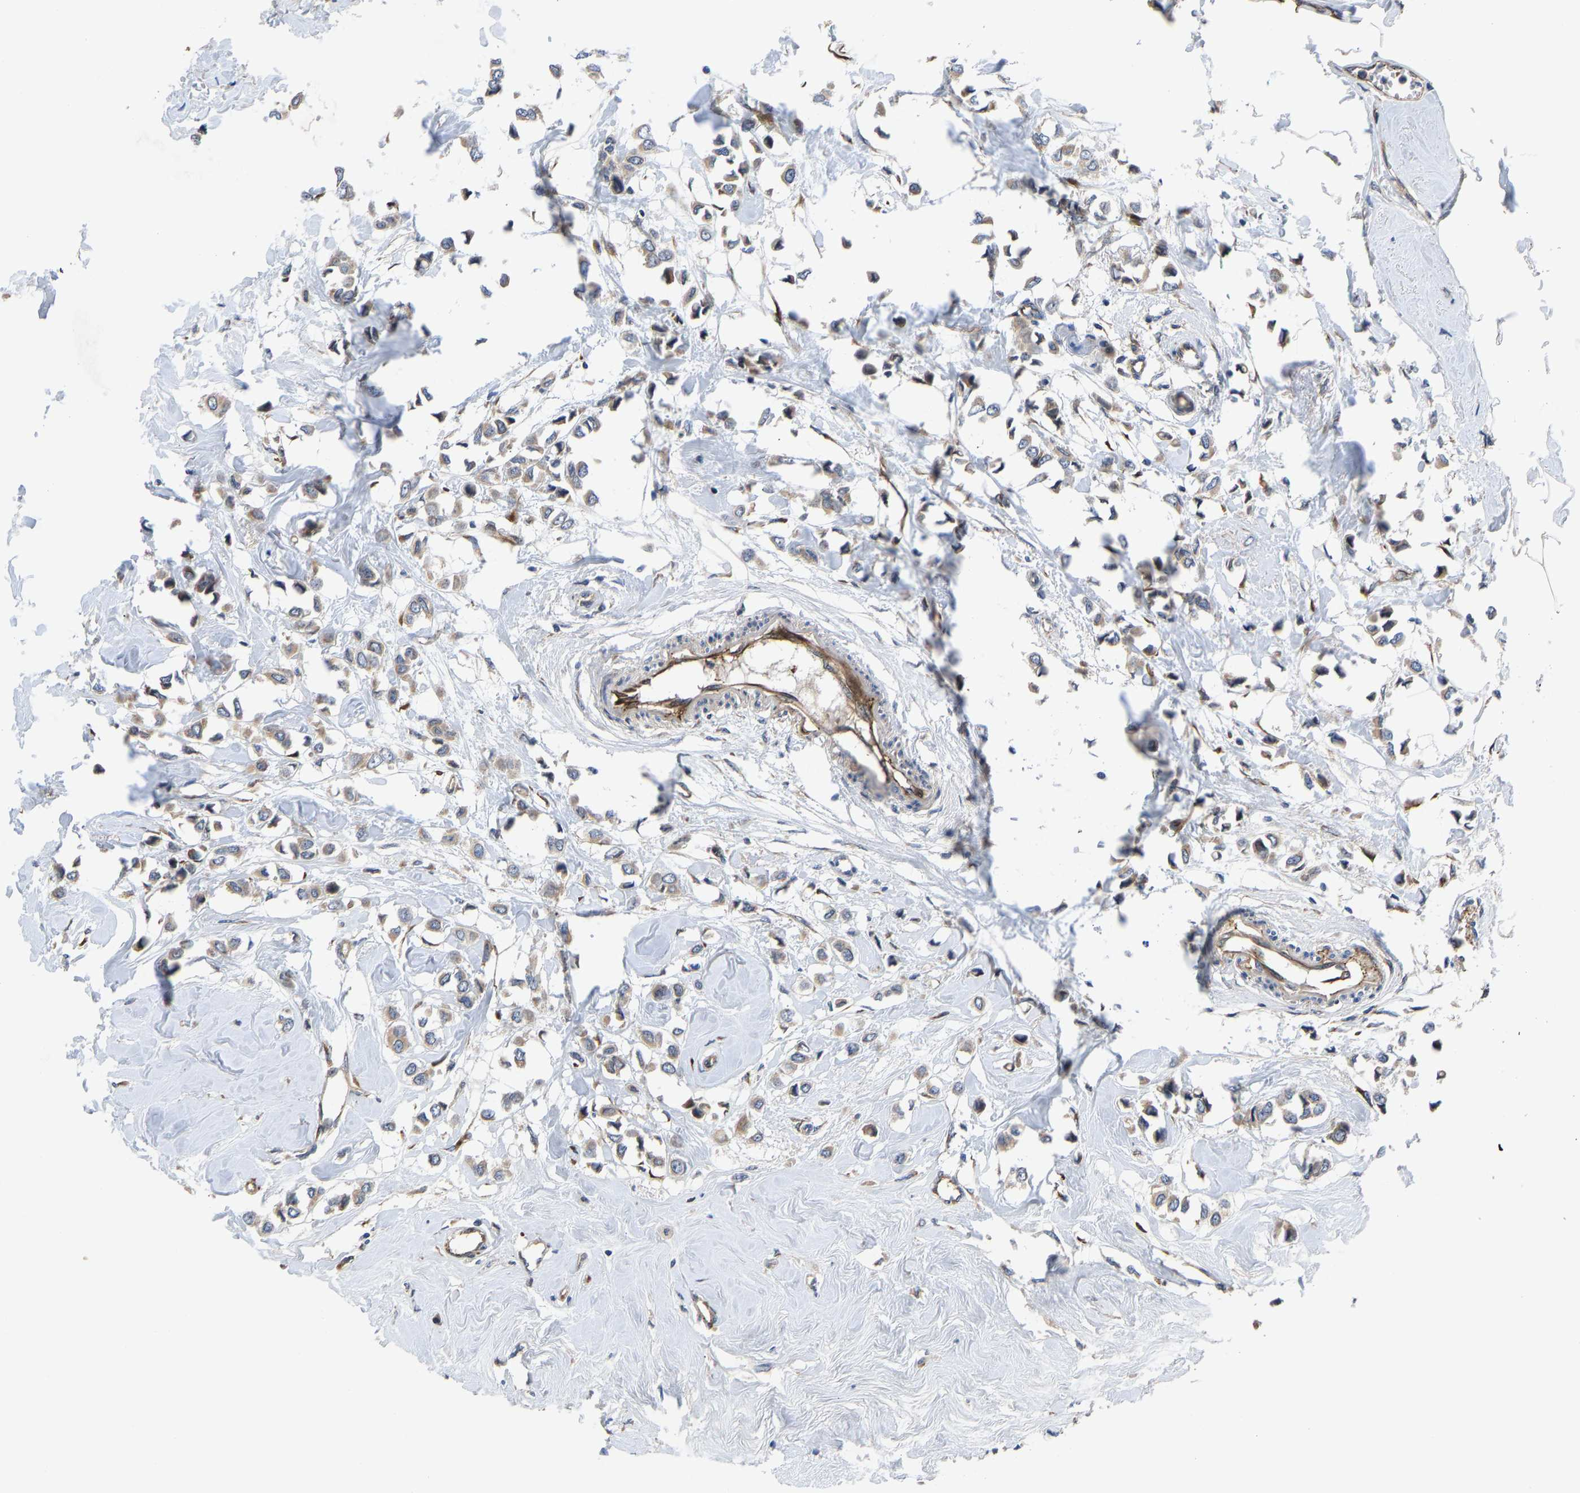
{"staining": {"intensity": "weak", "quantity": "25%-75%", "location": "cytoplasmic/membranous"}, "tissue": "breast cancer", "cell_type": "Tumor cells", "image_type": "cancer", "snomed": [{"axis": "morphology", "description": "Lobular carcinoma"}, {"axis": "topography", "description": "Breast"}], "caption": "Human breast cancer (lobular carcinoma) stained for a protein (brown) displays weak cytoplasmic/membranous positive positivity in approximately 25%-75% of tumor cells.", "gene": "FRRS1", "patient": {"sex": "female", "age": 51}}